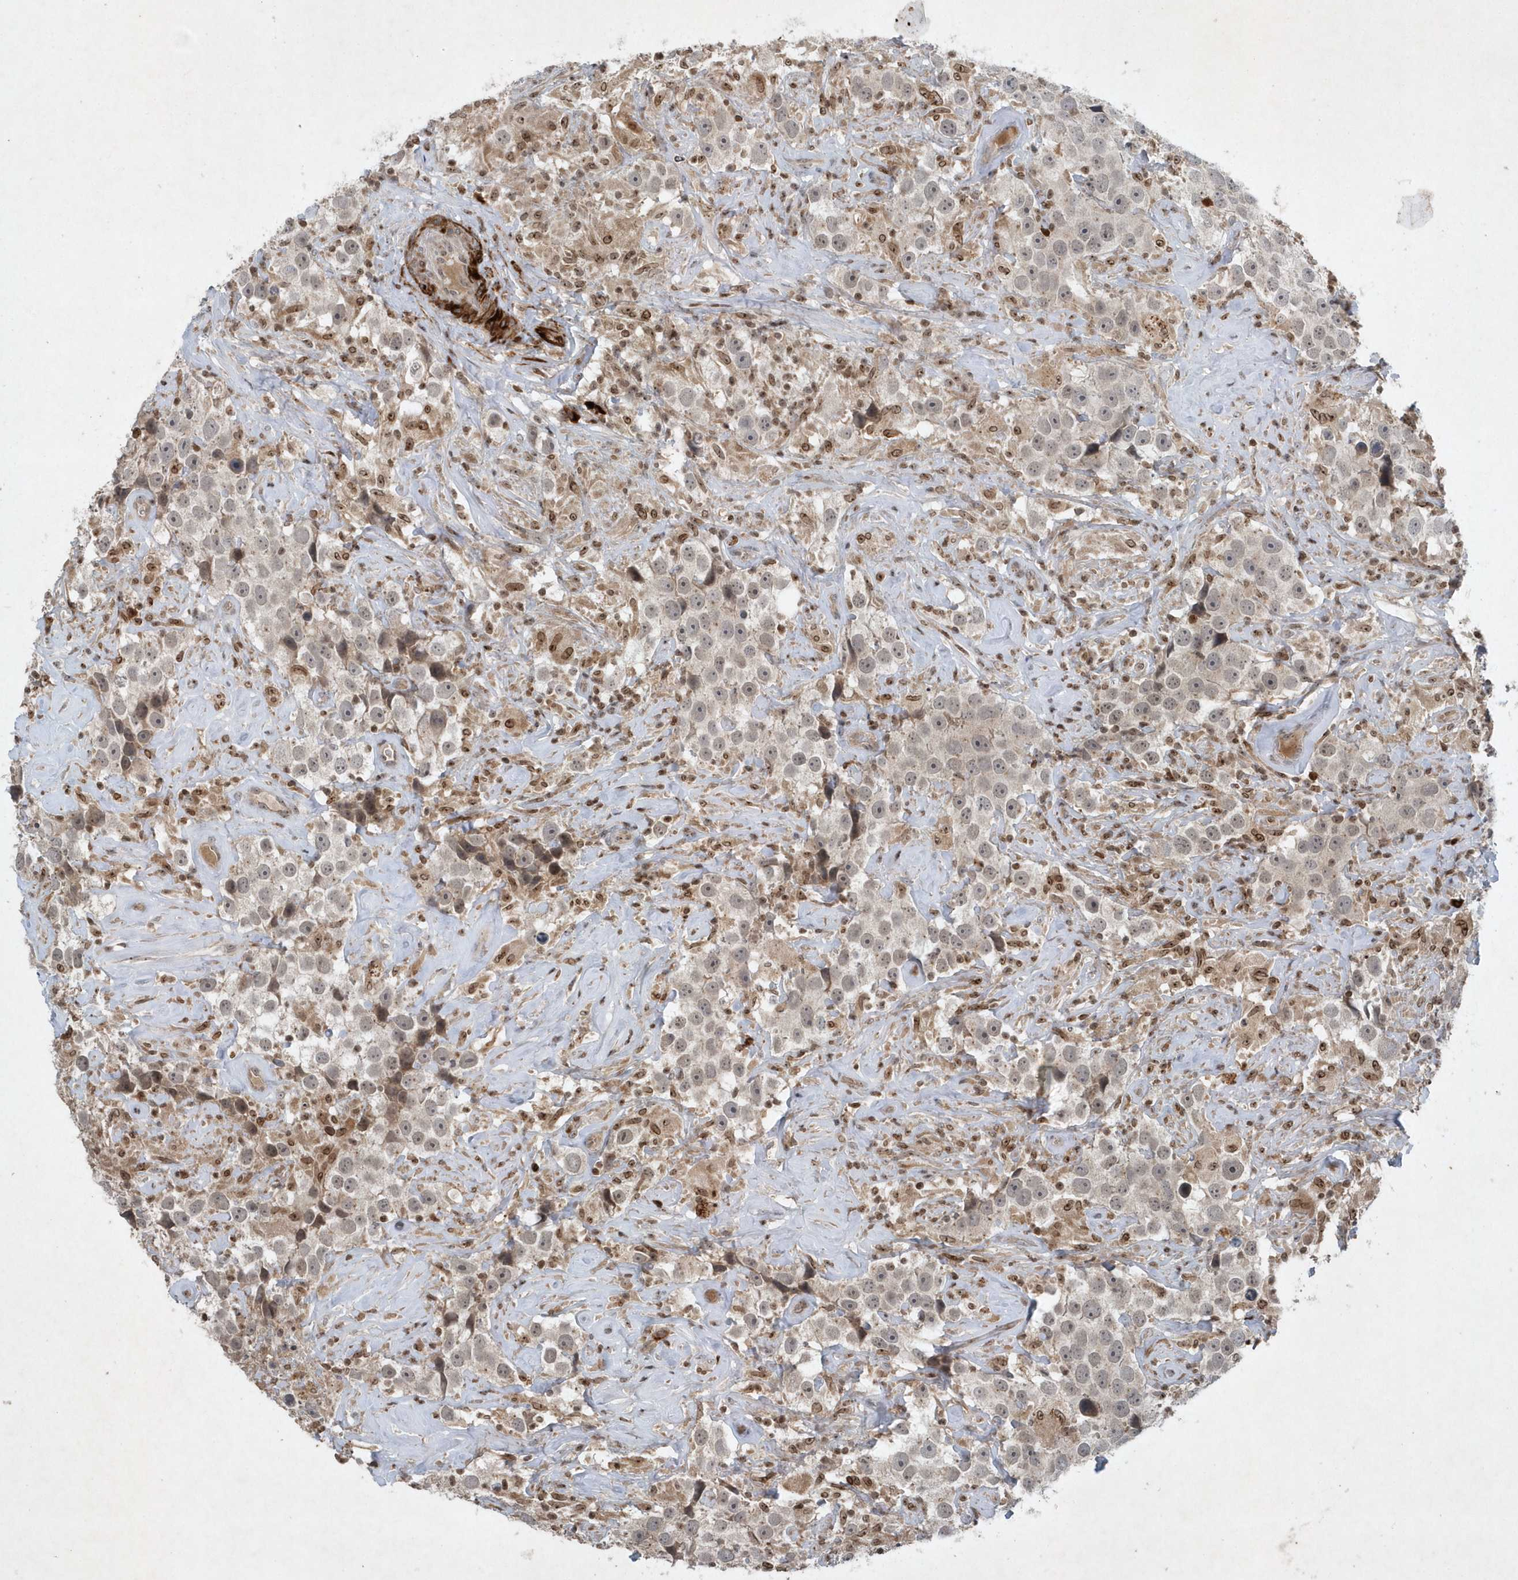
{"staining": {"intensity": "weak", "quantity": "25%-75%", "location": "nuclear"}, "tissue": "testis cancer", "cell_type": "Tumor cells", "image_type": "cancer", "snomed": [{"axis": "morphology", "description": "Seminoma, NOS"}, {"axis": "topography", "description": "Testis"}], "caption": "Tumor cells demonstrate weak nuclear expression in approximately 25%-75% of cells in testis cancer.", "gene": "QTRT2", "patient": {"sex": "male", "age": 49}}